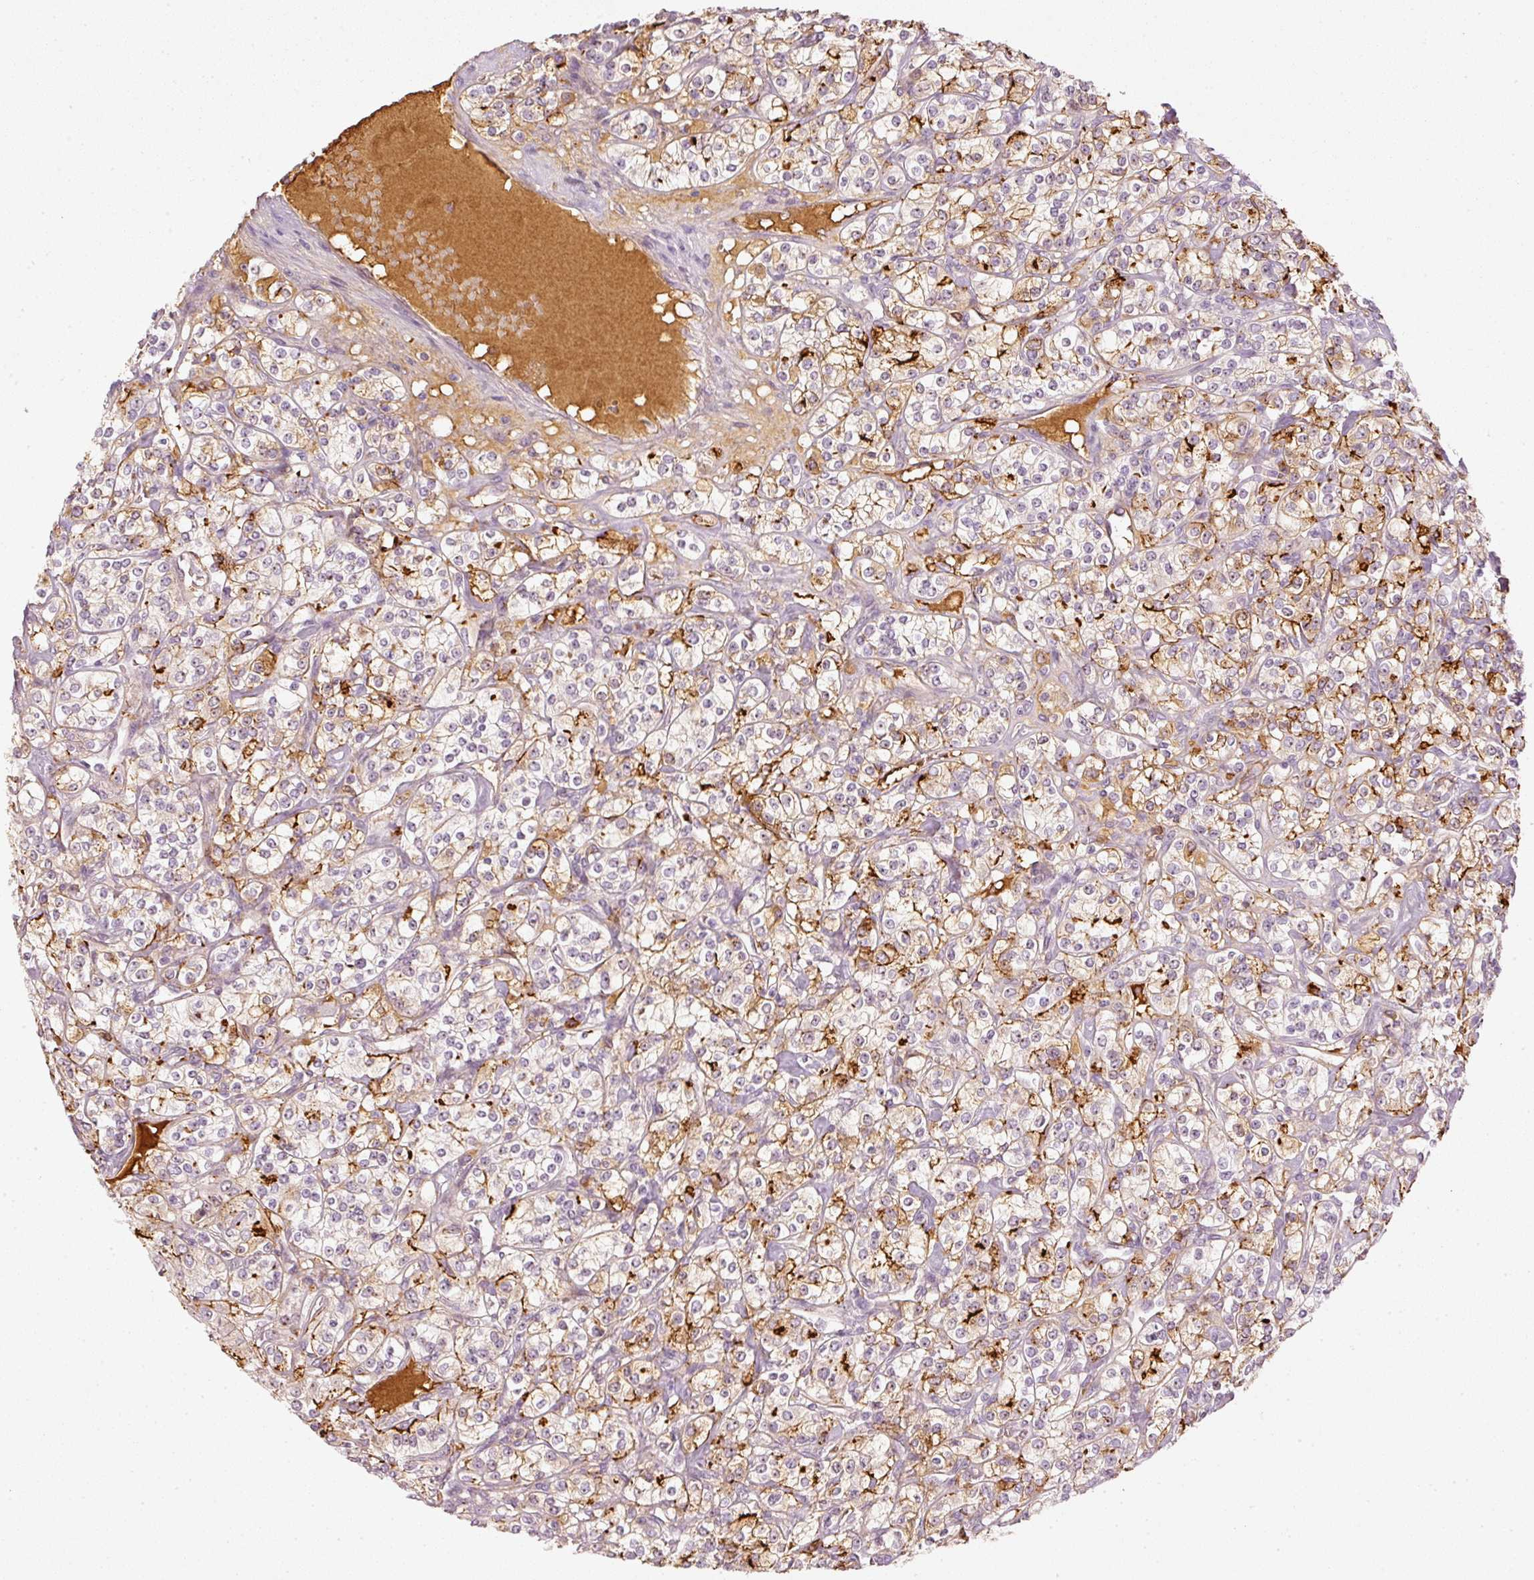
{"staining": {"intensity": "strong", "quantity": "25%-75%", "location": "cytoplasmic/membranous"}, "tissue": "renal cancer", "cell_type": "Tumor cells", "image_type": "cancer", "snomed": [{"axis": "morphology", "description": "Adenocarcinoma, NOS"}, {"axis": "topography", "description": "Kidney"}], "caption": "Immunohistochemistry image of adenocarcinoma (renal) stained for a protein (brown), which demonstrates high levels of strong cytoplasmic/membranous expression in approximately 25%-75% of tumor cells.", "gene": "VCAM1", "patient": {"sex": "male", "age": 77}}